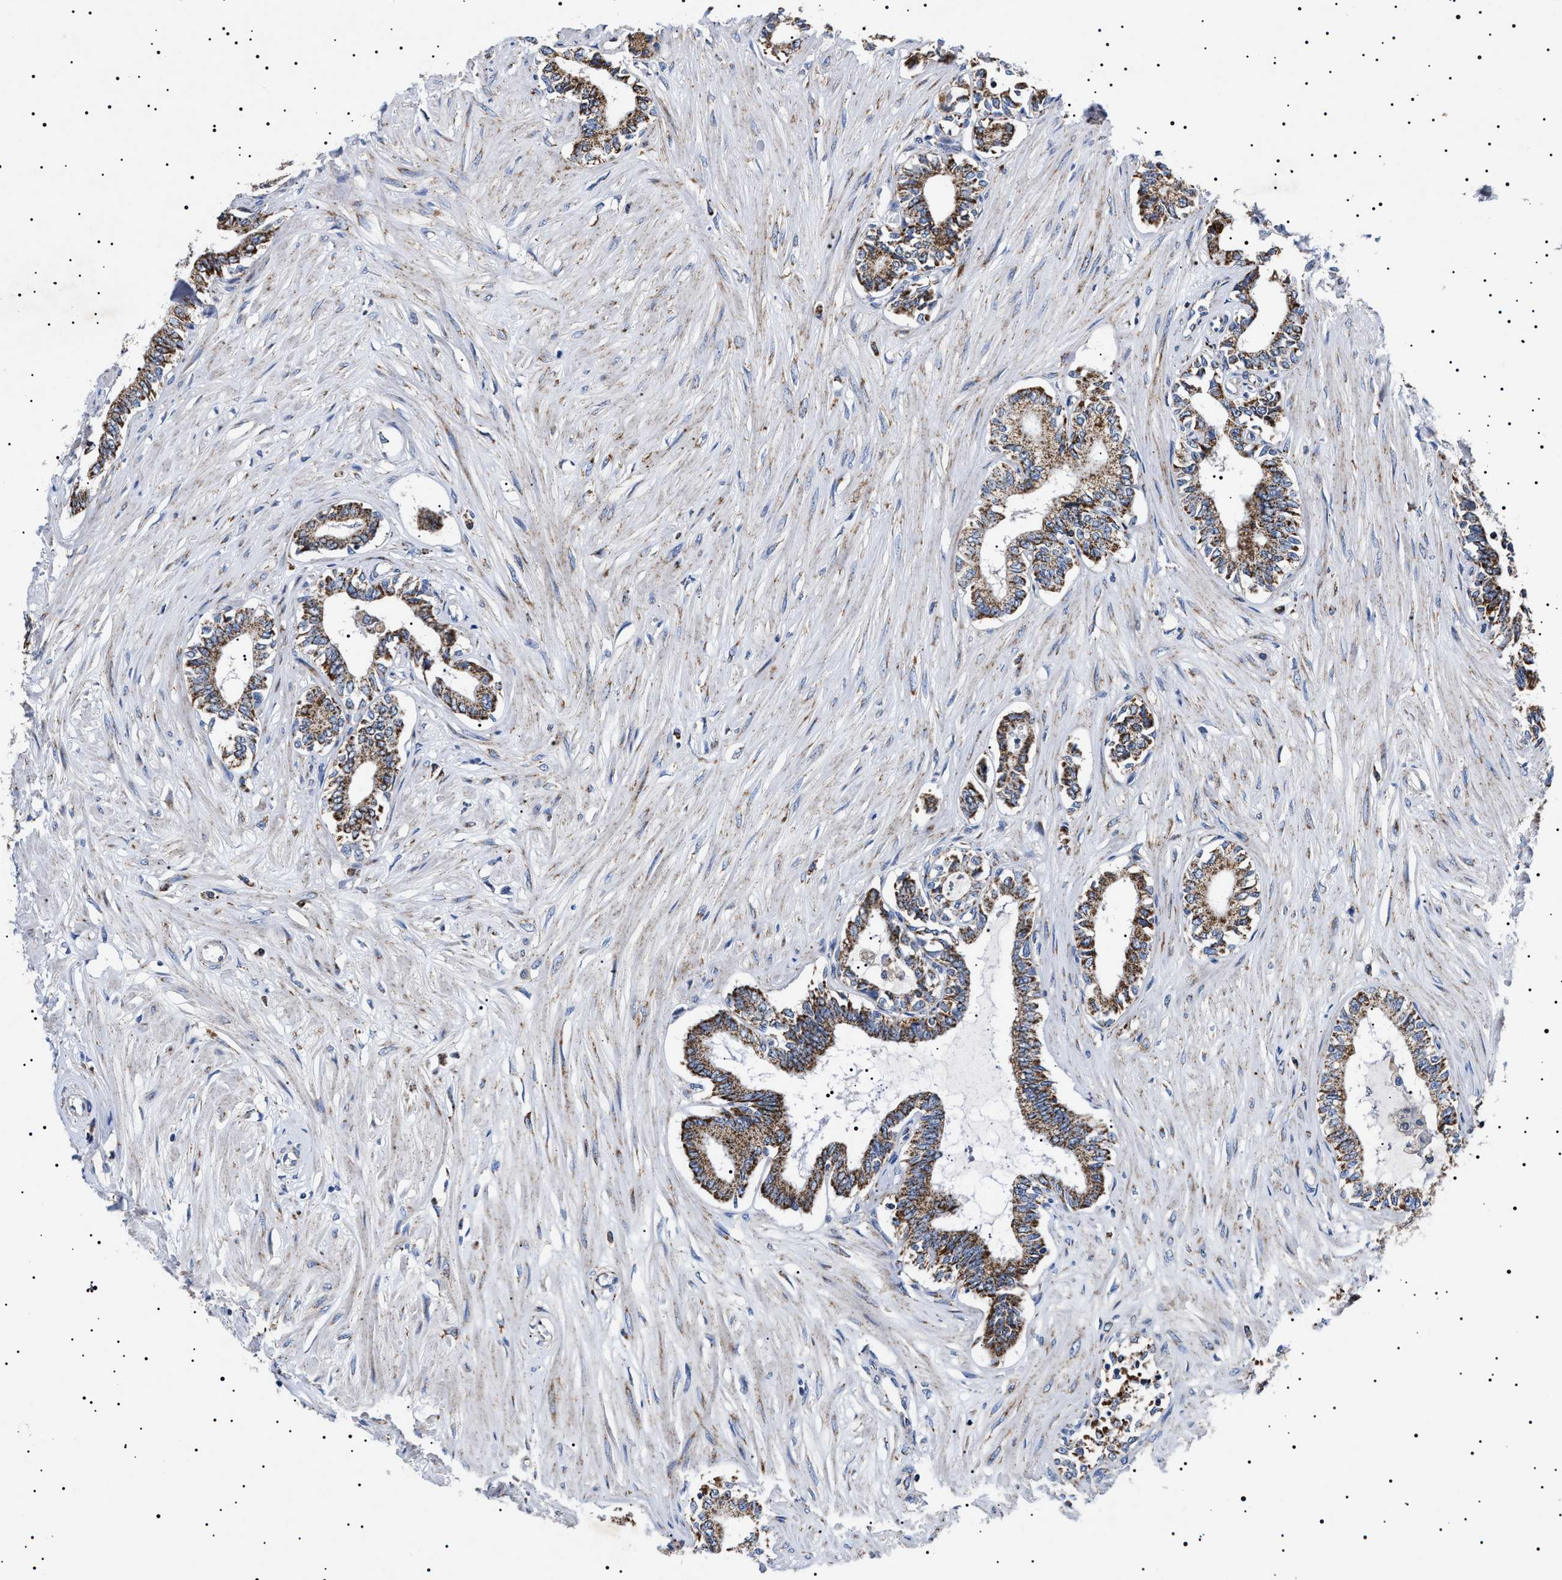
{"staining": {"intensity": "strong", "quantity": ">75%", "location": "cytoplasmic/membranous"}, "tissue": "seminal vesicle", "cell_type": "Glandular cells", "image_type": "normal", "snomed": [{"axis": "morphology", "description": "Normal tissue, NOS"}, {"axis": "morphology", "description": "Adenocarcinoma, High grade"}, {"axis": "topography", "description": "Prostate"}, {"axis": "topography", "description": "Seminal veicle"}], "caption": "Immunohistochemical staining of unremarkable seminal vesicle demonstrates strong cytoplasmic/membranous protein expression in about >75% of glandular cells.", "gene": "CHRDL2", "patient": {"sex": "male", "age": 55}}